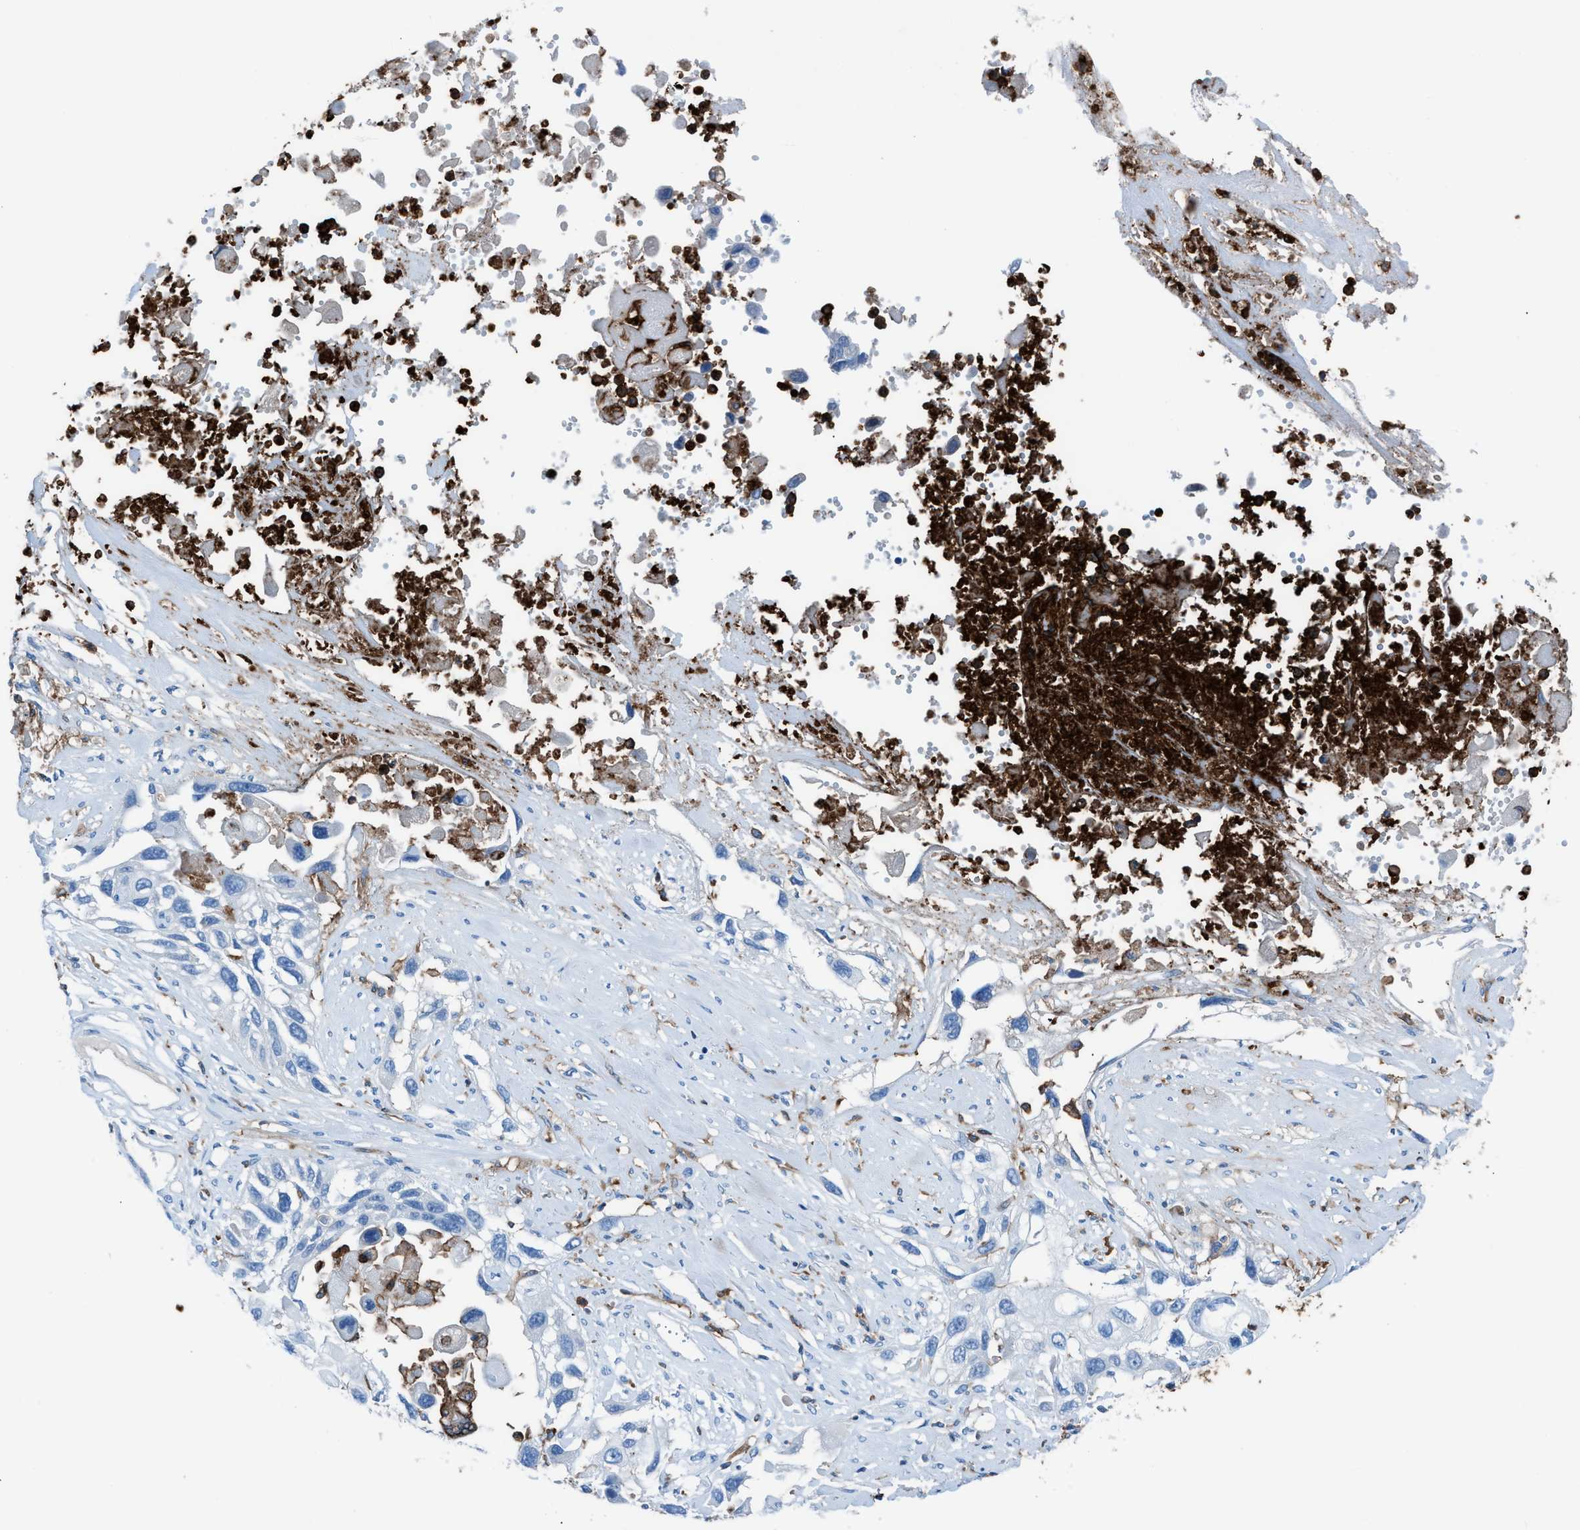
{"staining": {"intensity": "negative", "quantity": "none", "location": "none"}, "tissue": "lung cancer", "cell_type": "Tumor cells", "image_type": "cancer", "snomed": [{"axis": "morphology", "description": "Squamous cell carcinoma, NOS"}, {"axis": "topography", "description": "Lung"}], "caption": "This is an immunohistochemistry histopathology image of lung cancer (squamous cell carcinoma). There is no positivity in tumor cells.", "gene": "ITGB2", "patient": {"sex": "male", "age": 71}}